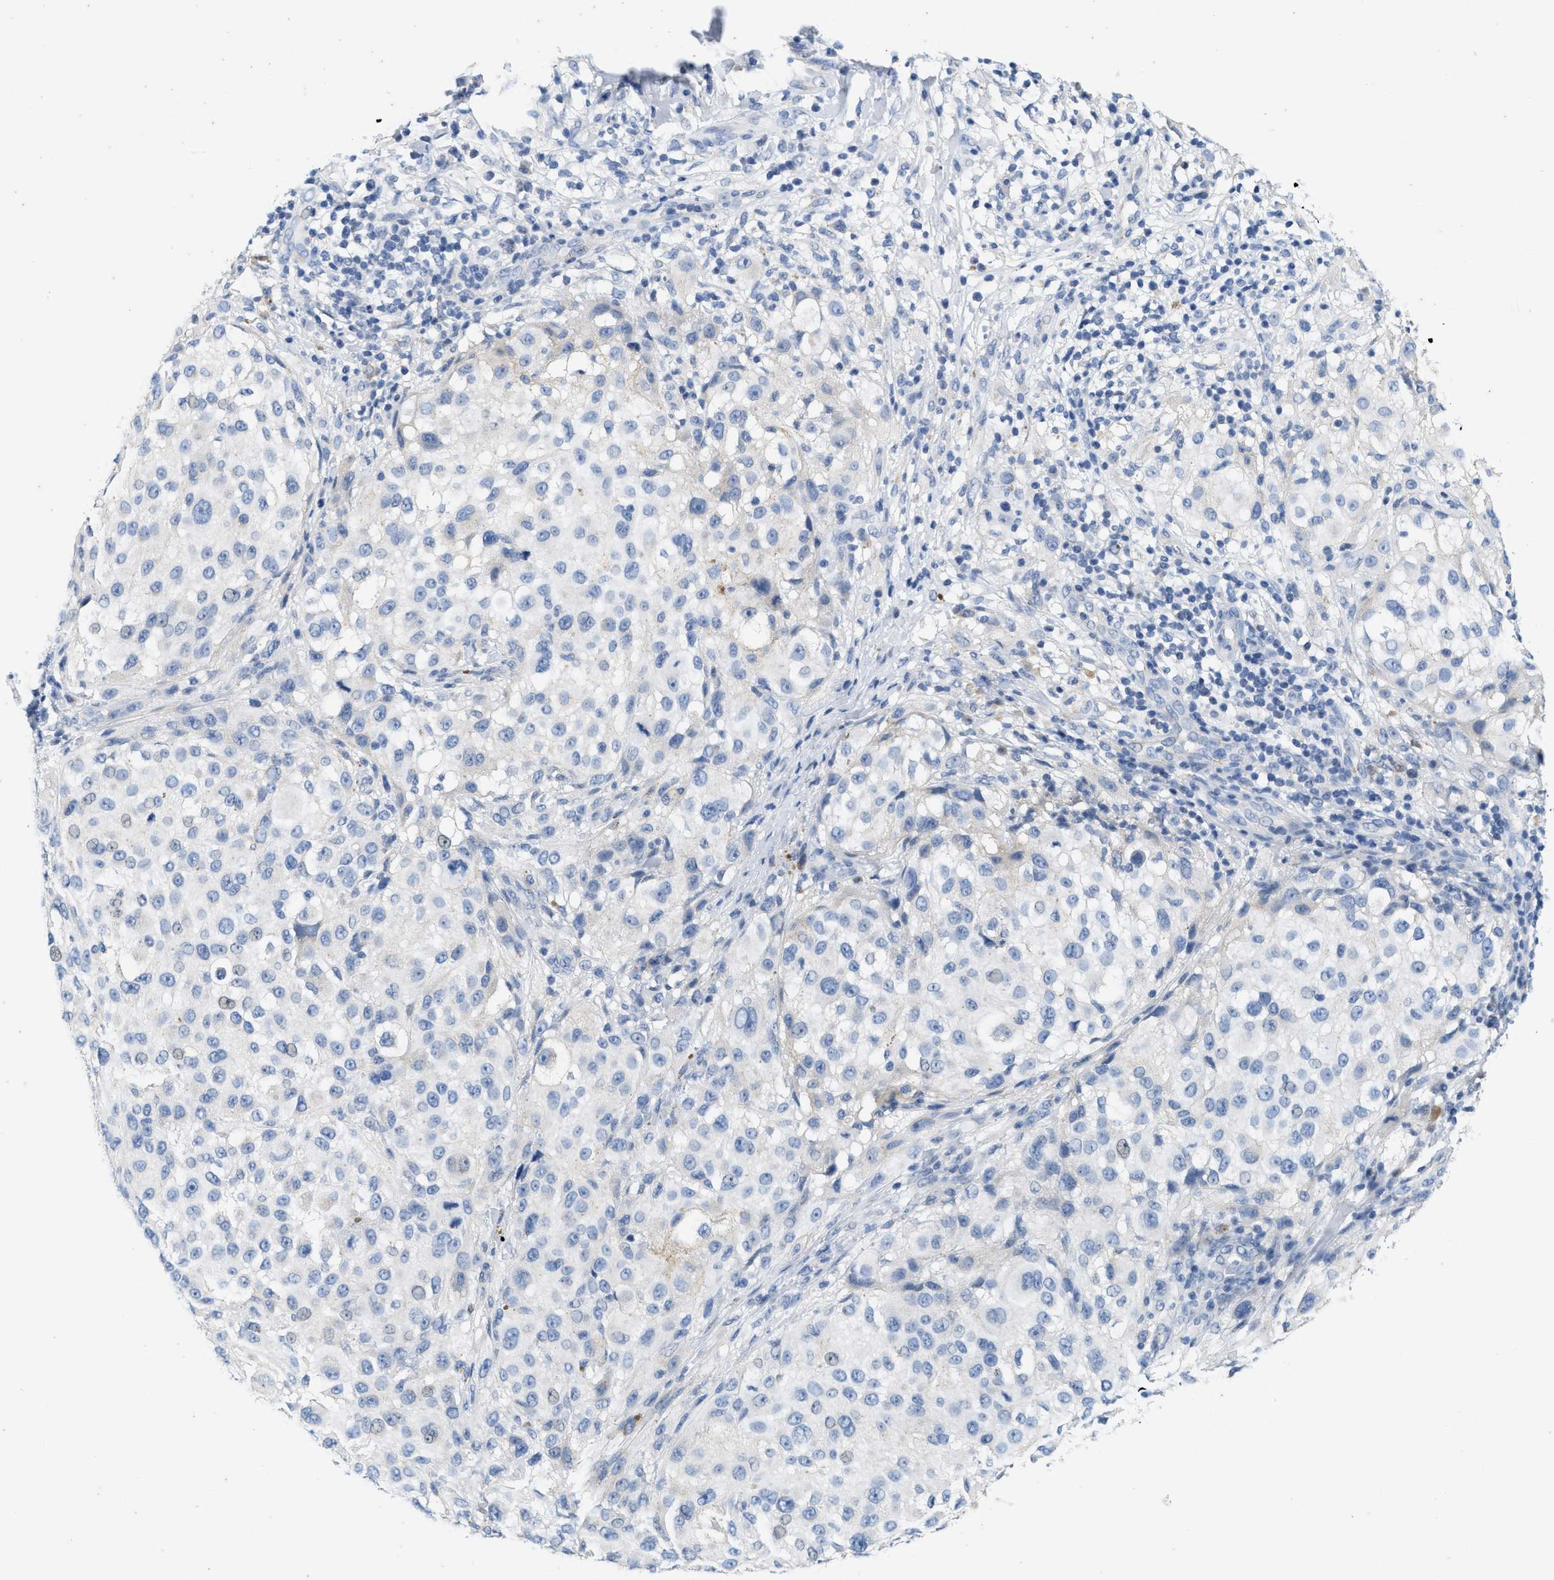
{"staining": {"intensity": "negative", "quantity": "none", "location": "none"}, "tissue": "melanoma", "cell_type": "Tumor cells", "image_type": "cancer", "snomed": [{"axis": "morphology", "description": "Necrosis, NOS"}, {"axis": "morphology", "description": "Malignant melanoma, NOS"}, {"axis": "topography", "description": "Skin"}], "caption": "The histopathology image exhibits no significant positivity in tumor cells of malignant melanoma.", "gene": "ABCB11", "patient": {"sex": "female", "age": 87}}